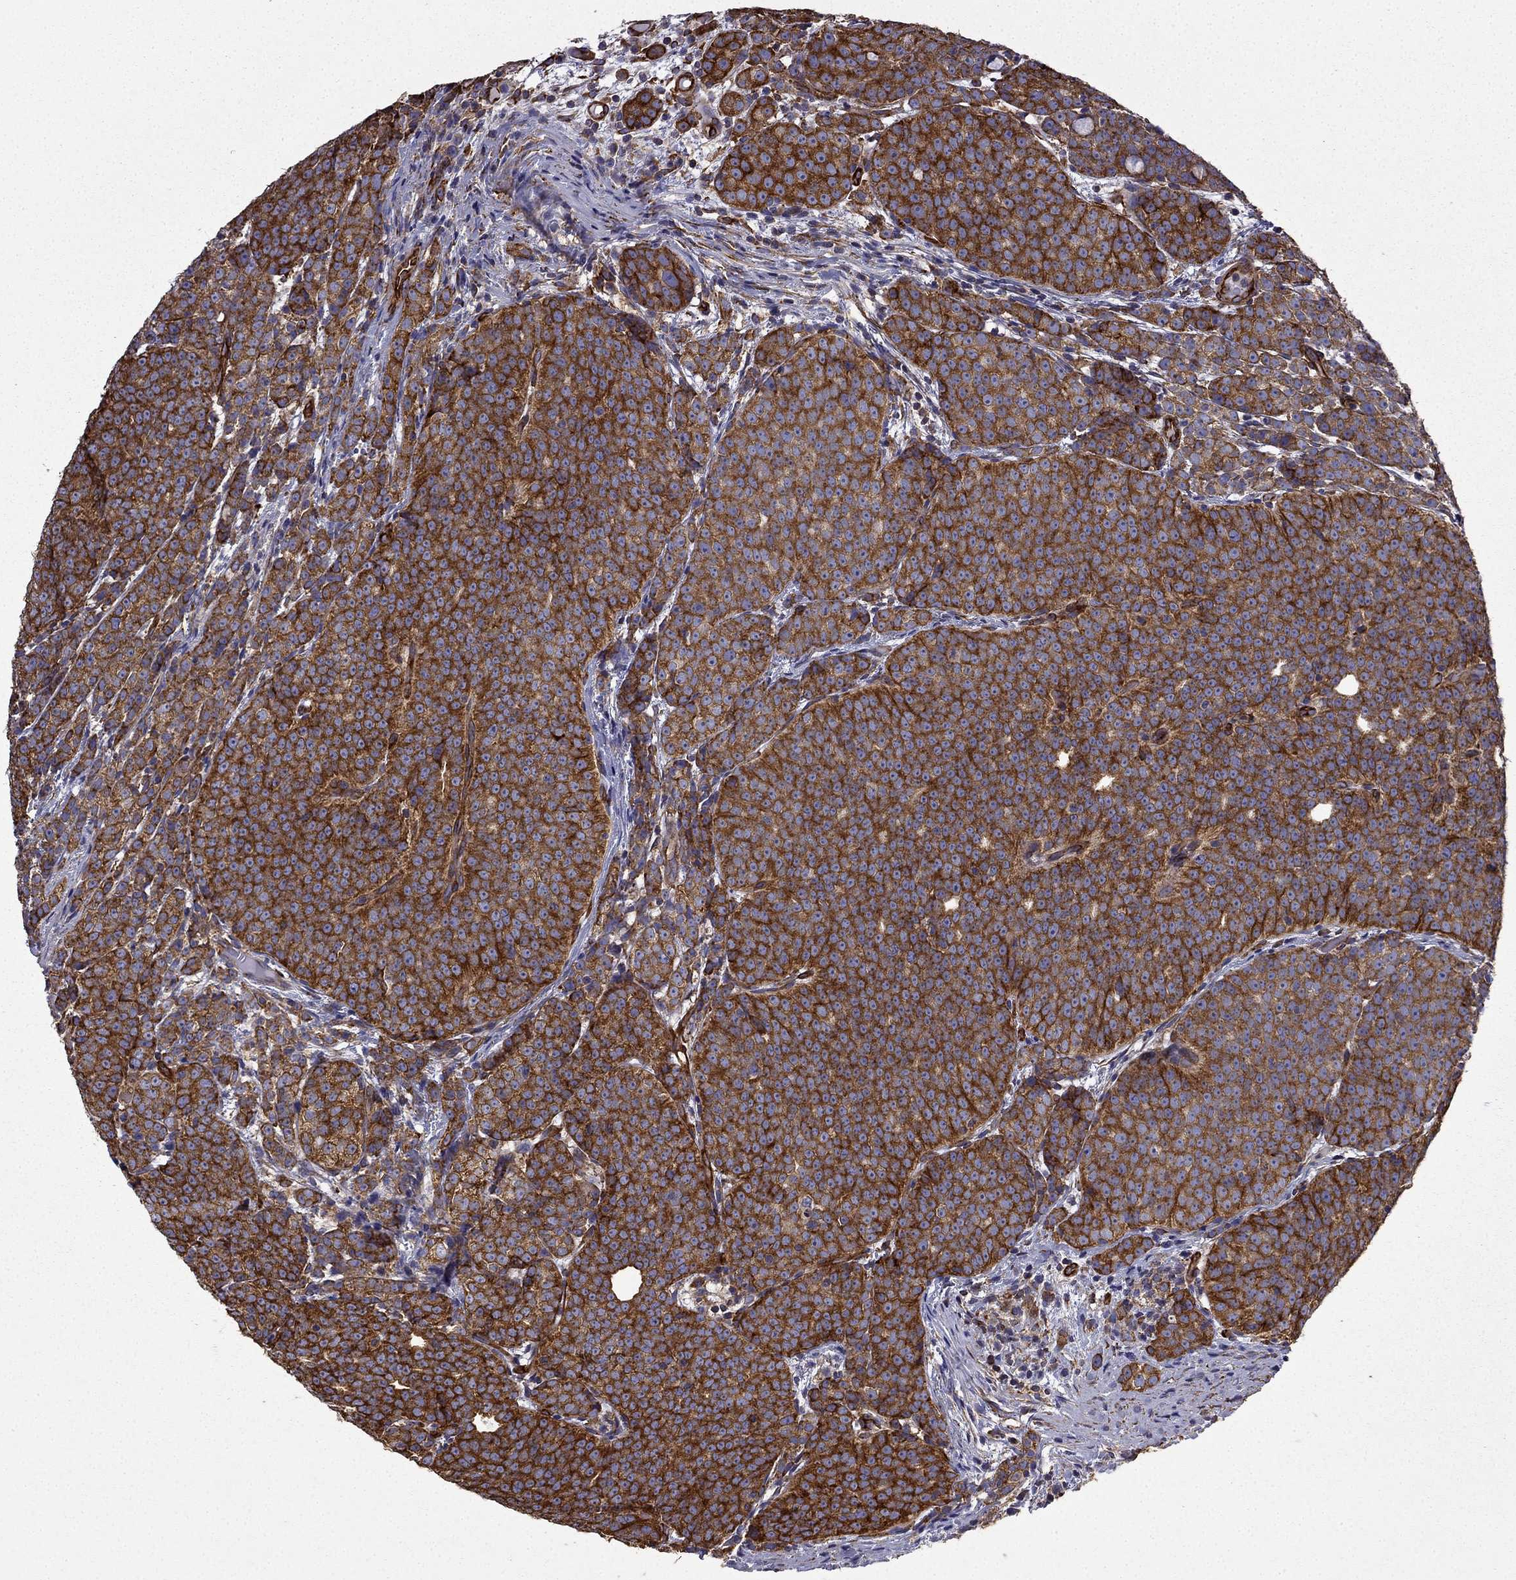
{"staining": {"intensity": "strong", "quantity": ">75%", "location": "cytoplasmic/membranous"}, "tissue": "prostate cancer", "cell_type": "Tumor cells", "image_type": "cancer", "snomed": [{"axis": "morphology", "description": "Adenocarcinoma, High grade"}, {"axis": "topography", "description": "Prostate"}], "caption": "Tumor cells display strong cytoplasmic/membranous expression in approximately >75% of cells in prostate cancer.", "gene": "MAP4", "patient": {"sex": "male", "age": 53}}